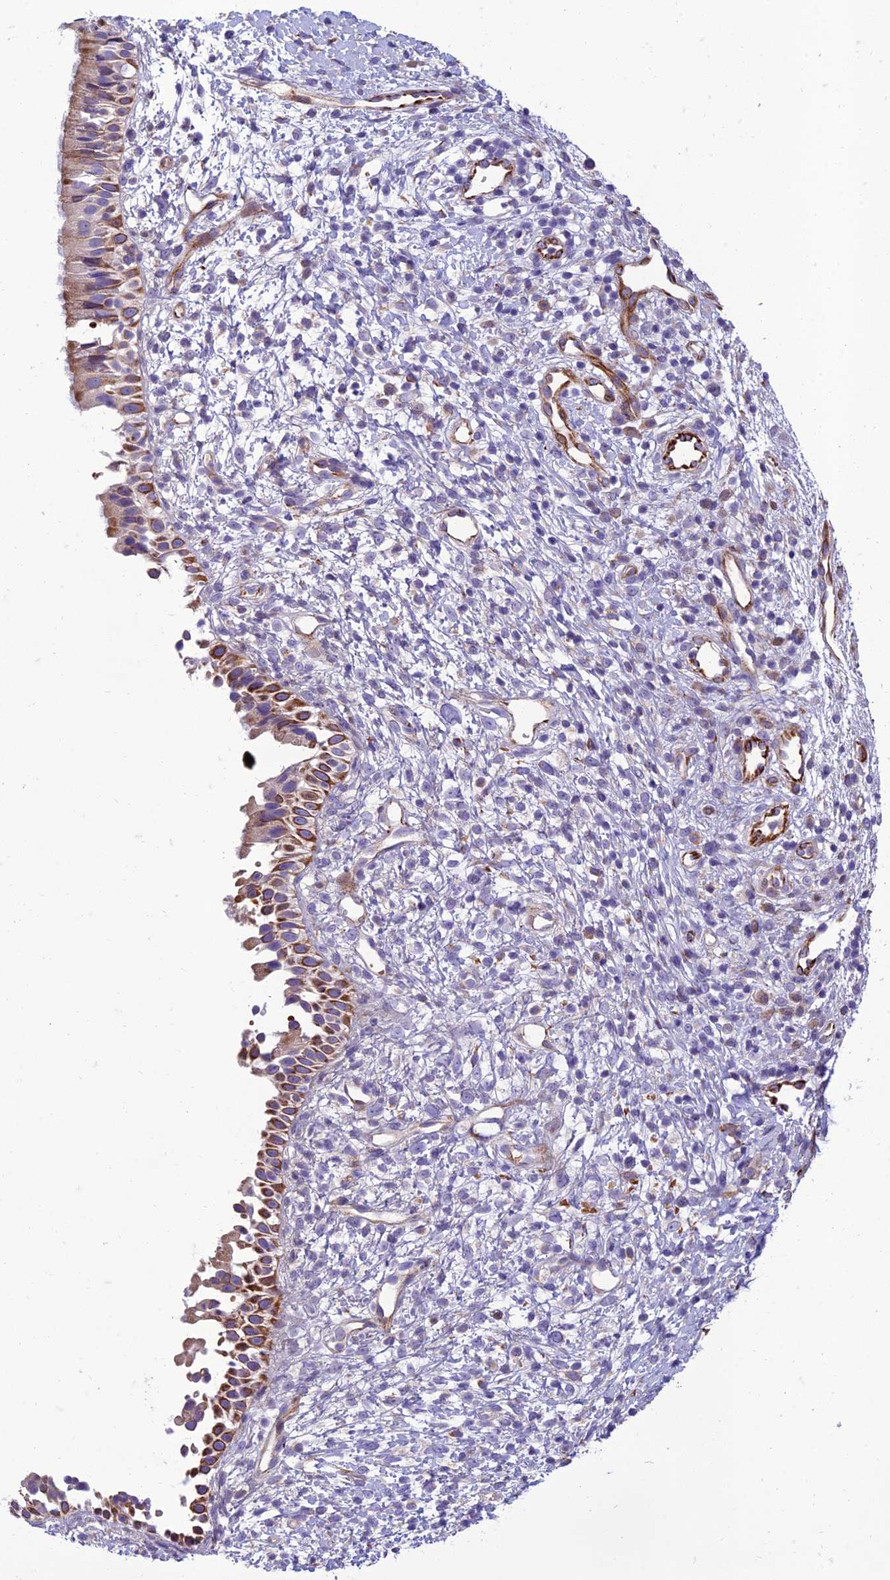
{"staining": {"intensity": "moderate", "quantity": ">75%", "location": "cytoplasmic/membranous"}, "tissue": "nasopharynx", "cell_type": "Respiratory epithelial cells", "image_type": "normal", "snomed": [{"axis": "morphology", "description": "Normal tissue, NOS"}, {"axis": "topography", "description": "Nasopharynx"}], "caption": "A high-resolution micrograph shows immunohistochemistry (IHC) staining of benign nasopharynx, which shows moderate cytoplasmic/membranous positivity in approximately >75% of respiratory epithelial cells.", "gene": "SEL1L3", "patient": {"sex": "male", "age": 22}}